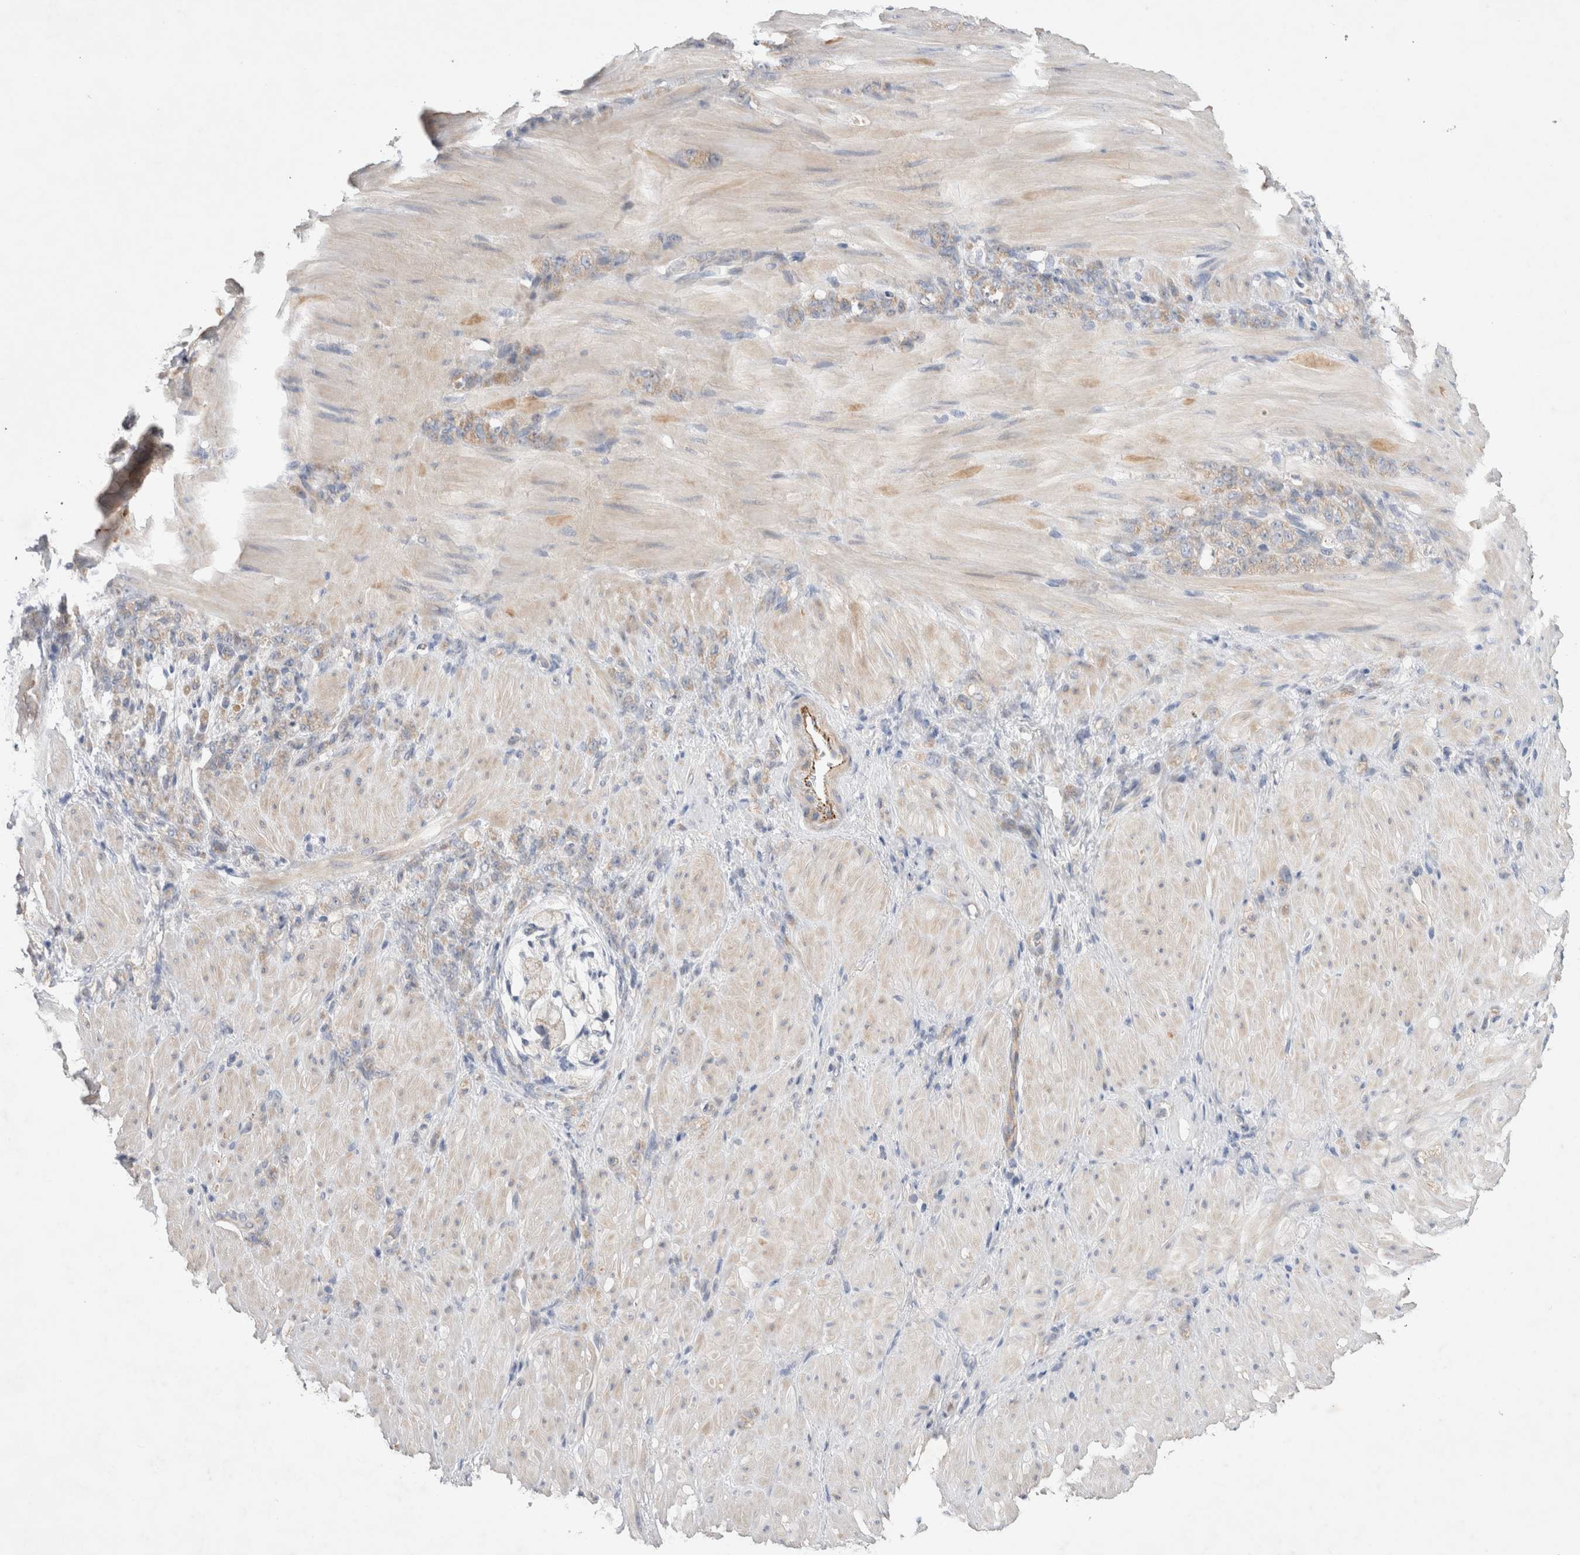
{"staining": {"intensity": "negative", "quantity": "none", "location": "none"}, "tissue": "stomach cancer", "cell_type": "Tumor cells", "image_type": "cancer", "snomed": [{"axis": "morphology", "description": "Normal tissue, NOS"}, {"axis": "morphology", "description": "Adenocarcinoma, NOS"}, {"axis": "topography", "description": "Stomach"}], "caption": "Stomach adenocarcinoma was stained to show a protein in brown. There is no significant staining in tumor cells.", "gene": "IFT74", "patient": {"sex": "male", "age": 82}}